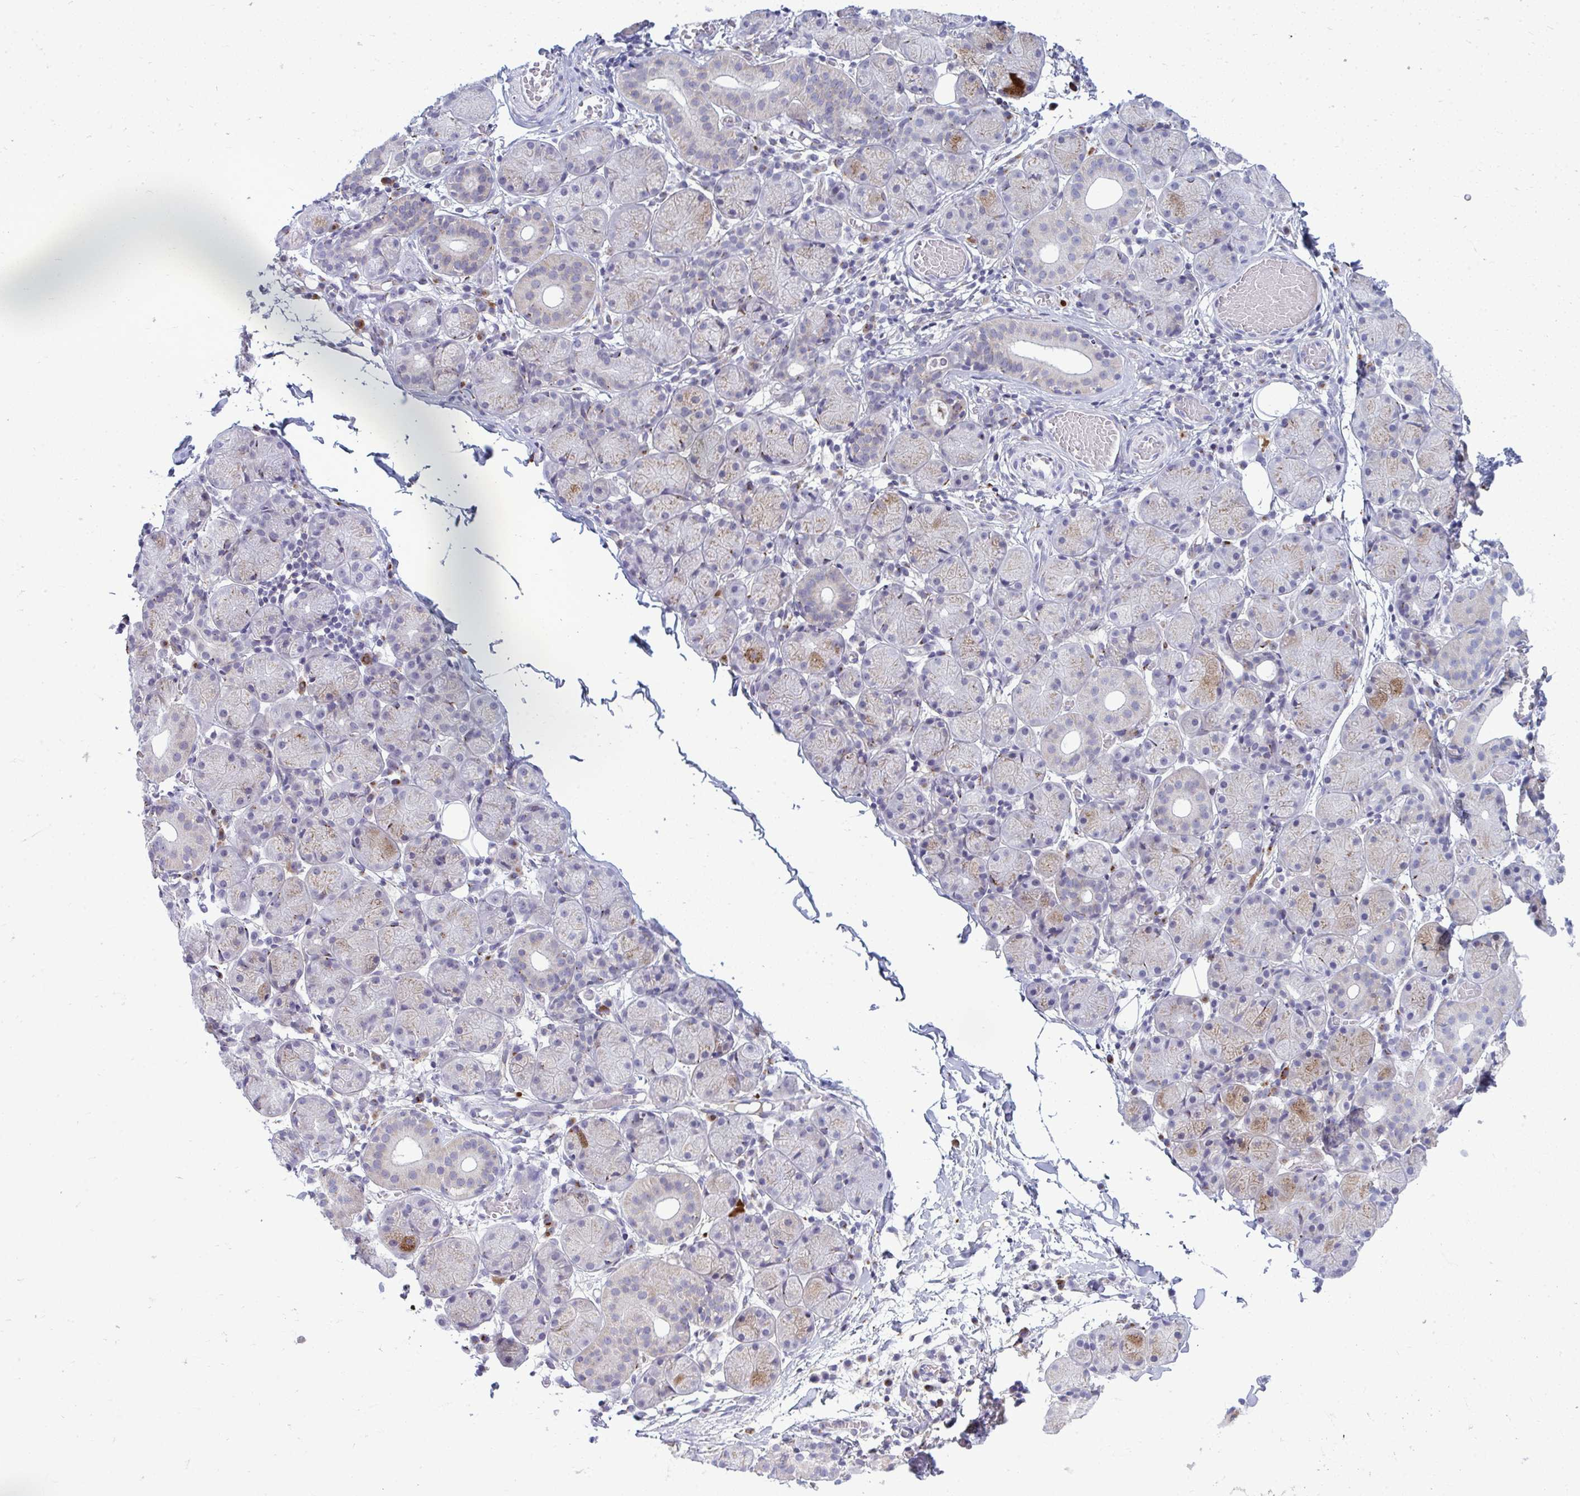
{"staining": {"intensity": "moderate", "quantity": "<25%", "location": "cytoplasmic/membranous"}, "tissue": "salivary gland", "cell_type": "Glandular cells", "image_type": "normal", "snomed": [{"axis": "morphology", "description": "Normal tissue, NOS"}, {"axis": "topography", "description": "Salivary gland"}], "caption": "Protein staining displays moderate cytoplasmic/membranous staining in approximately <25% of glandular cells in benign salivary gland.", "gene": "DTX4", "patient": {"sex": "female", "age": 24}}